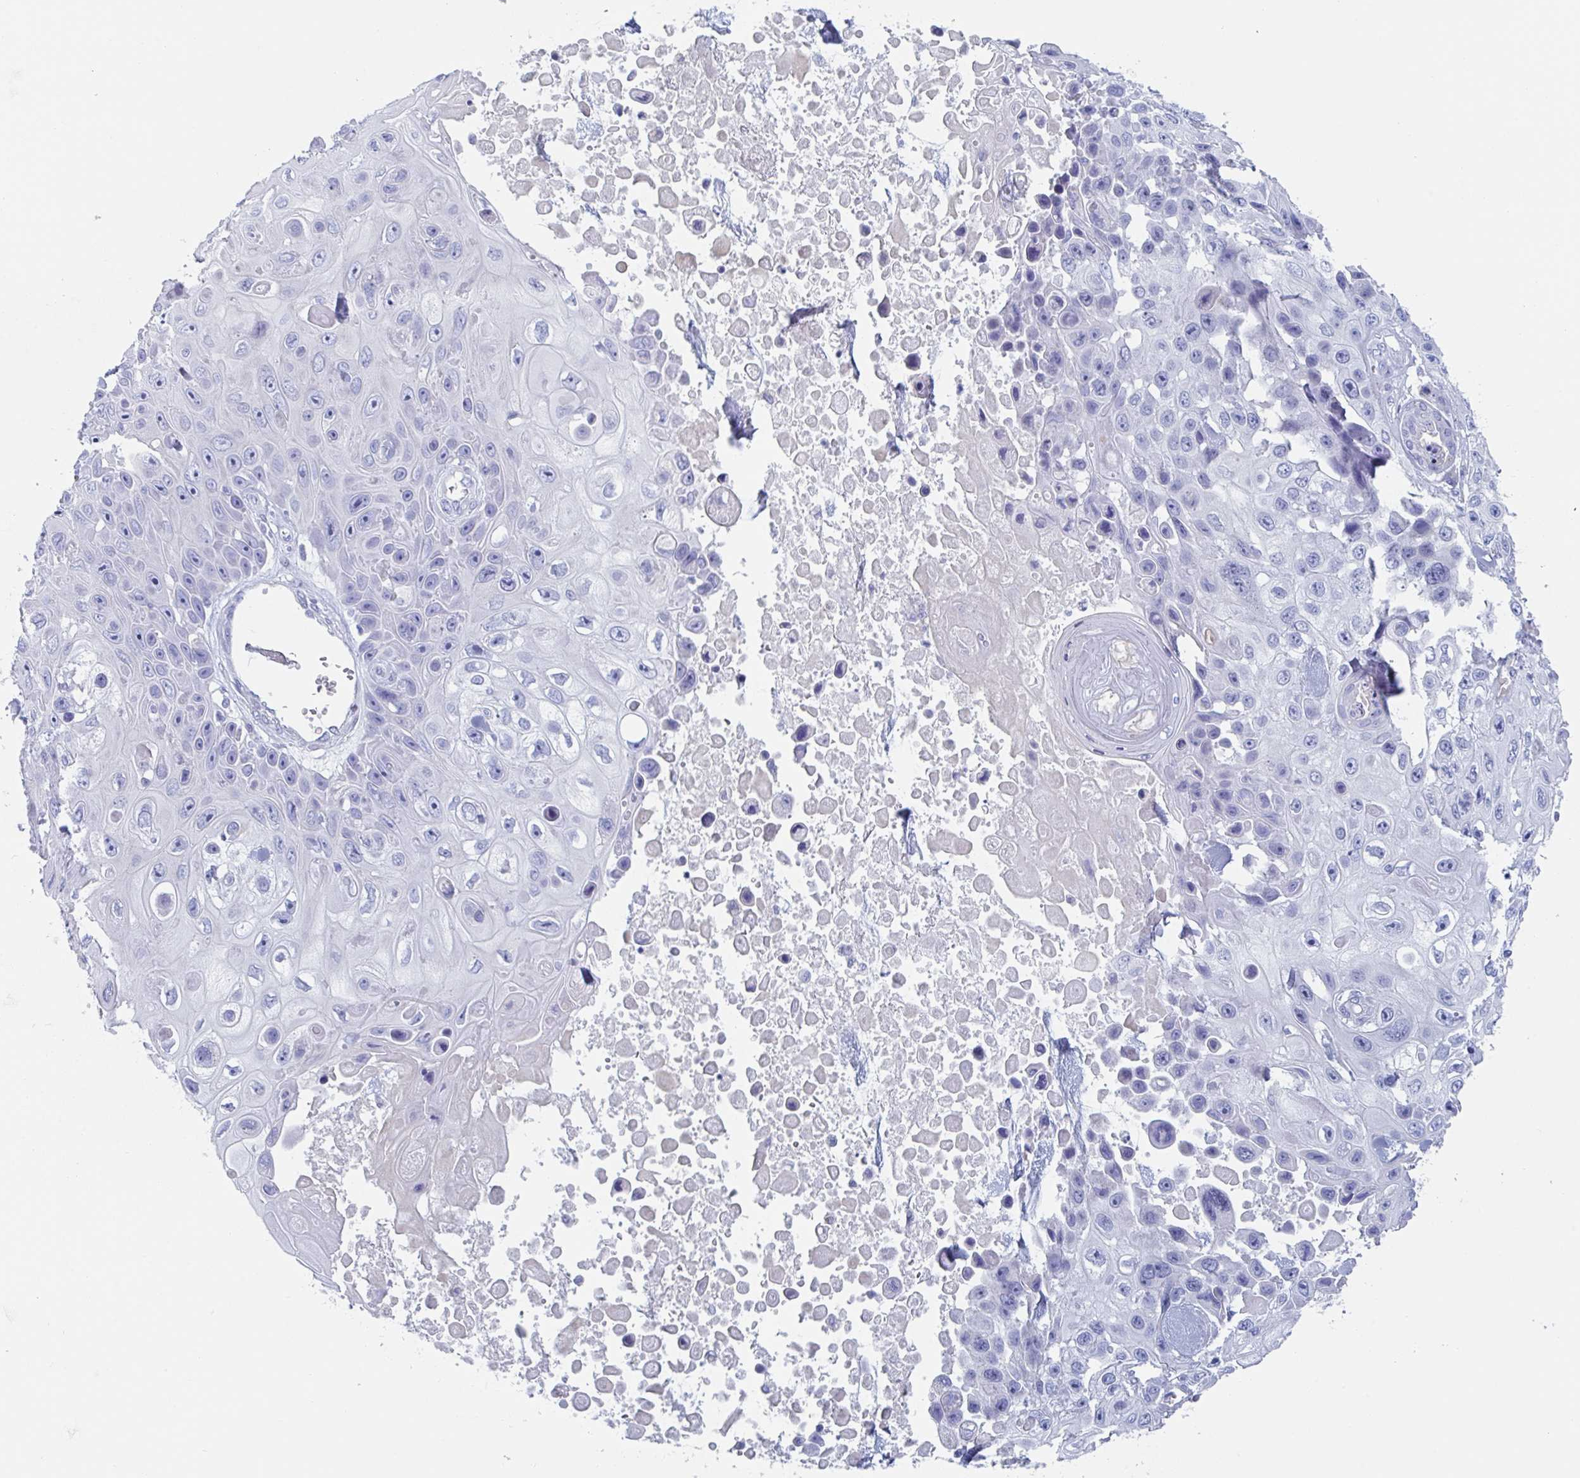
{"staining": {"intensity": "negative", "quantity": "none", "location": "none"}, "tissue": "skin cancer", "cell_type": "Tumor cells", "image_type": "cancer", "snomed": [{"axis": "morphology", "description": "Squamous cell carcinoma, NOS"}, {"axis": "topography", "description": "Skin"}], "caption": "Micrograph shows no protein positivity in tumor cells of skin cancer tissue.", "gene": "NT5C3B", "patient": {"sex": "male", "age": 82}}